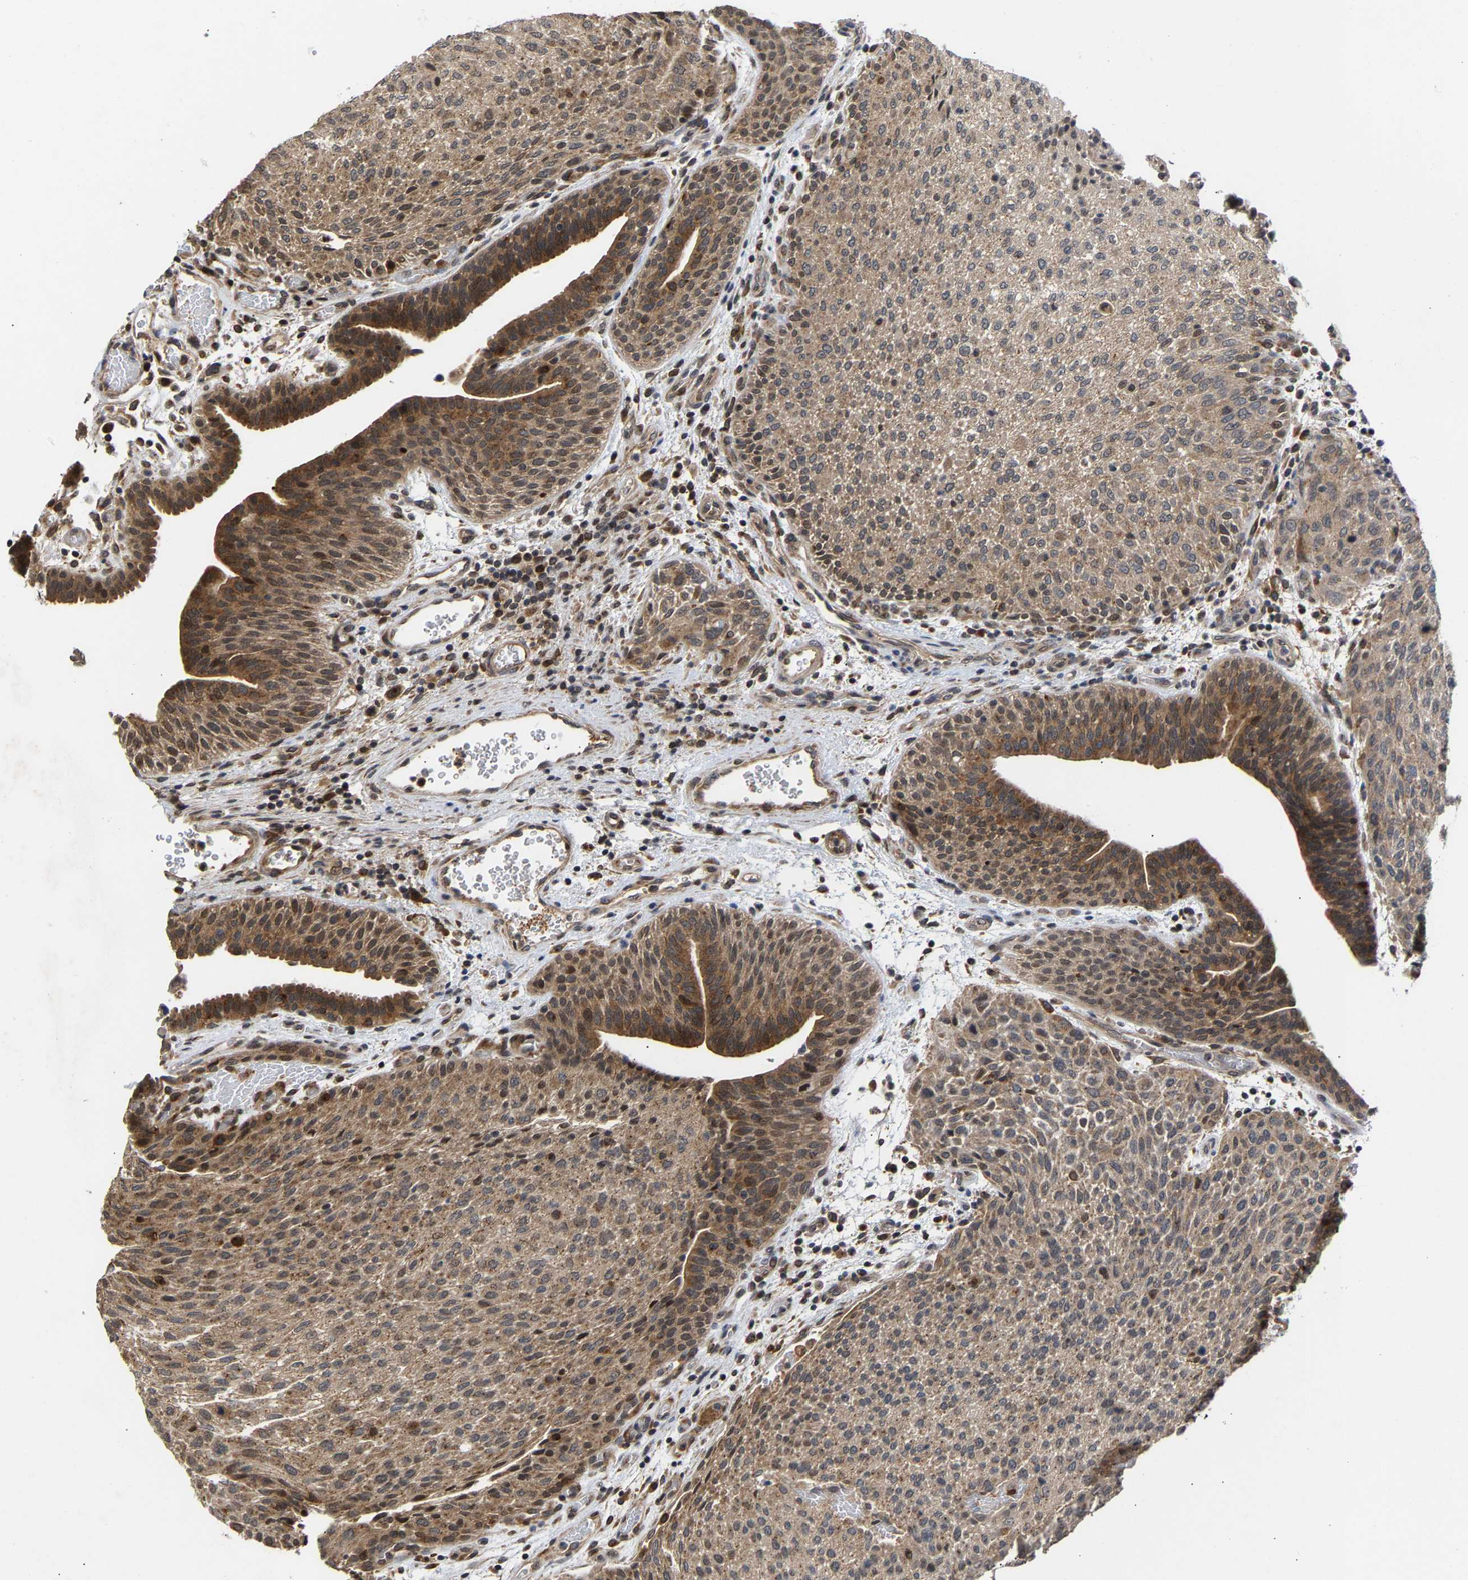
{"staining": {"intensity": "moderate", "quantity": ">75%", "location": "cytoplasmic/membranous"}, "tissue": "urothelial cancer", "cell_type": "Tumor cells", "image_type": "cancer", "snomed": [{"axis": "morphology", "description": "Urothelial carcinoma, Low grade"}, {"axis": "morphology", "description": "Urothelial carcinoma, High grade"}, {"axis": "topography", "description": "Urinary bladder"}], "caption": "Immunohistochemical staining of urothelial carcinoma (low-grade) demonstrates medium levels of moderate cytoplasmic/membranous protein expression in approximately >75% of tumor cells.", "gene": "CLIP2", "patient": {"sex": "male", "age": 35}}